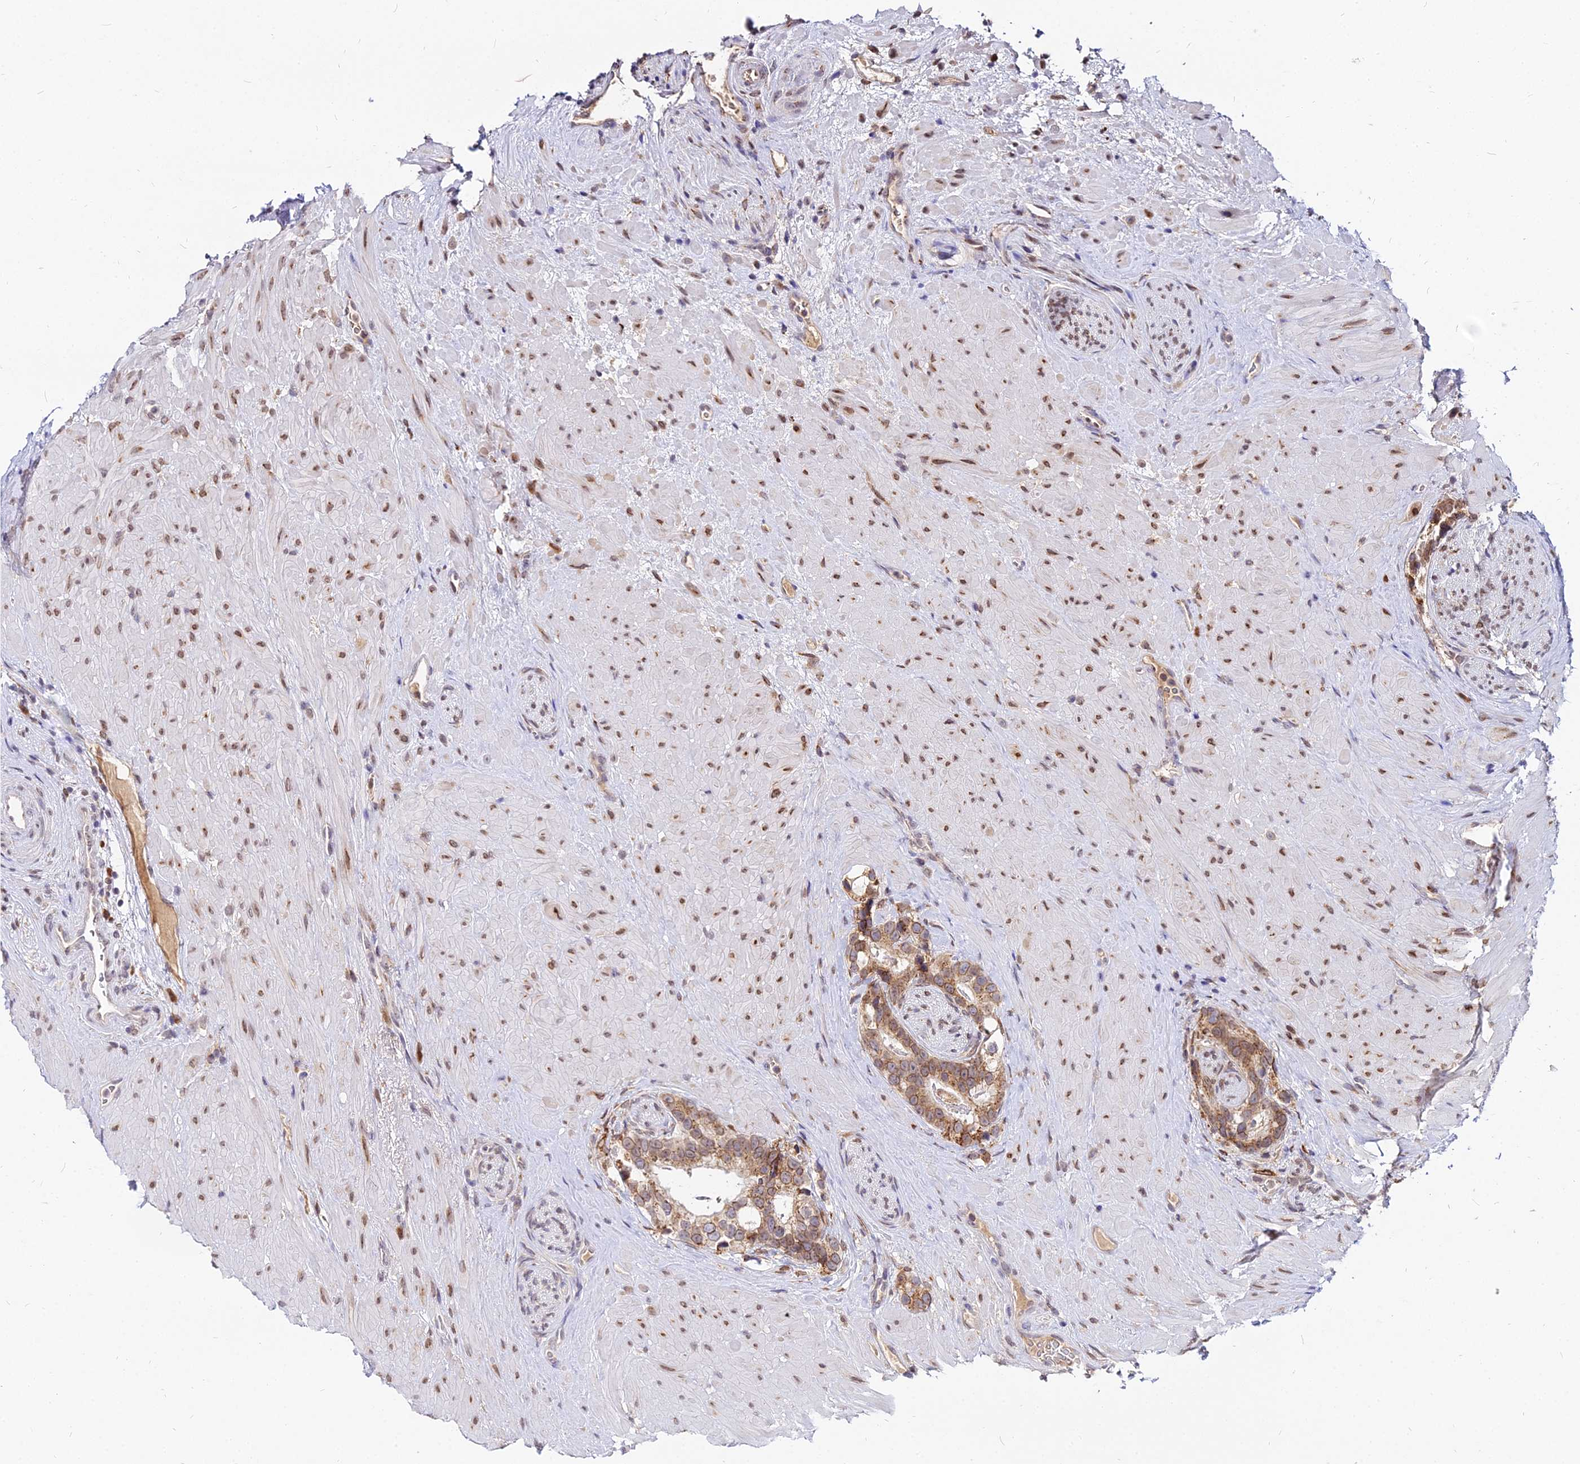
{"staining": {"intensity": "moderate", "quantity": ">75%", "location": "cytoplasmic/membranous"}, "tissue": "prostate cancer", "cell_type": "Tumor cells", "image_type": "cancer", "snomed": [{"axis": "morphology", "description": "Adenocarcinoma, High grade"}, {"axis": "topography", "description": "Prostate"}], "caption": "Tumor cells show medium levels of moderate cytoplasmic/membranous expression in approximately >75% of cells in prostate cancer (high-grade adenocarcinoma).", "gene": "RNF121", "patient": {"sex": "male", "age": 74}}